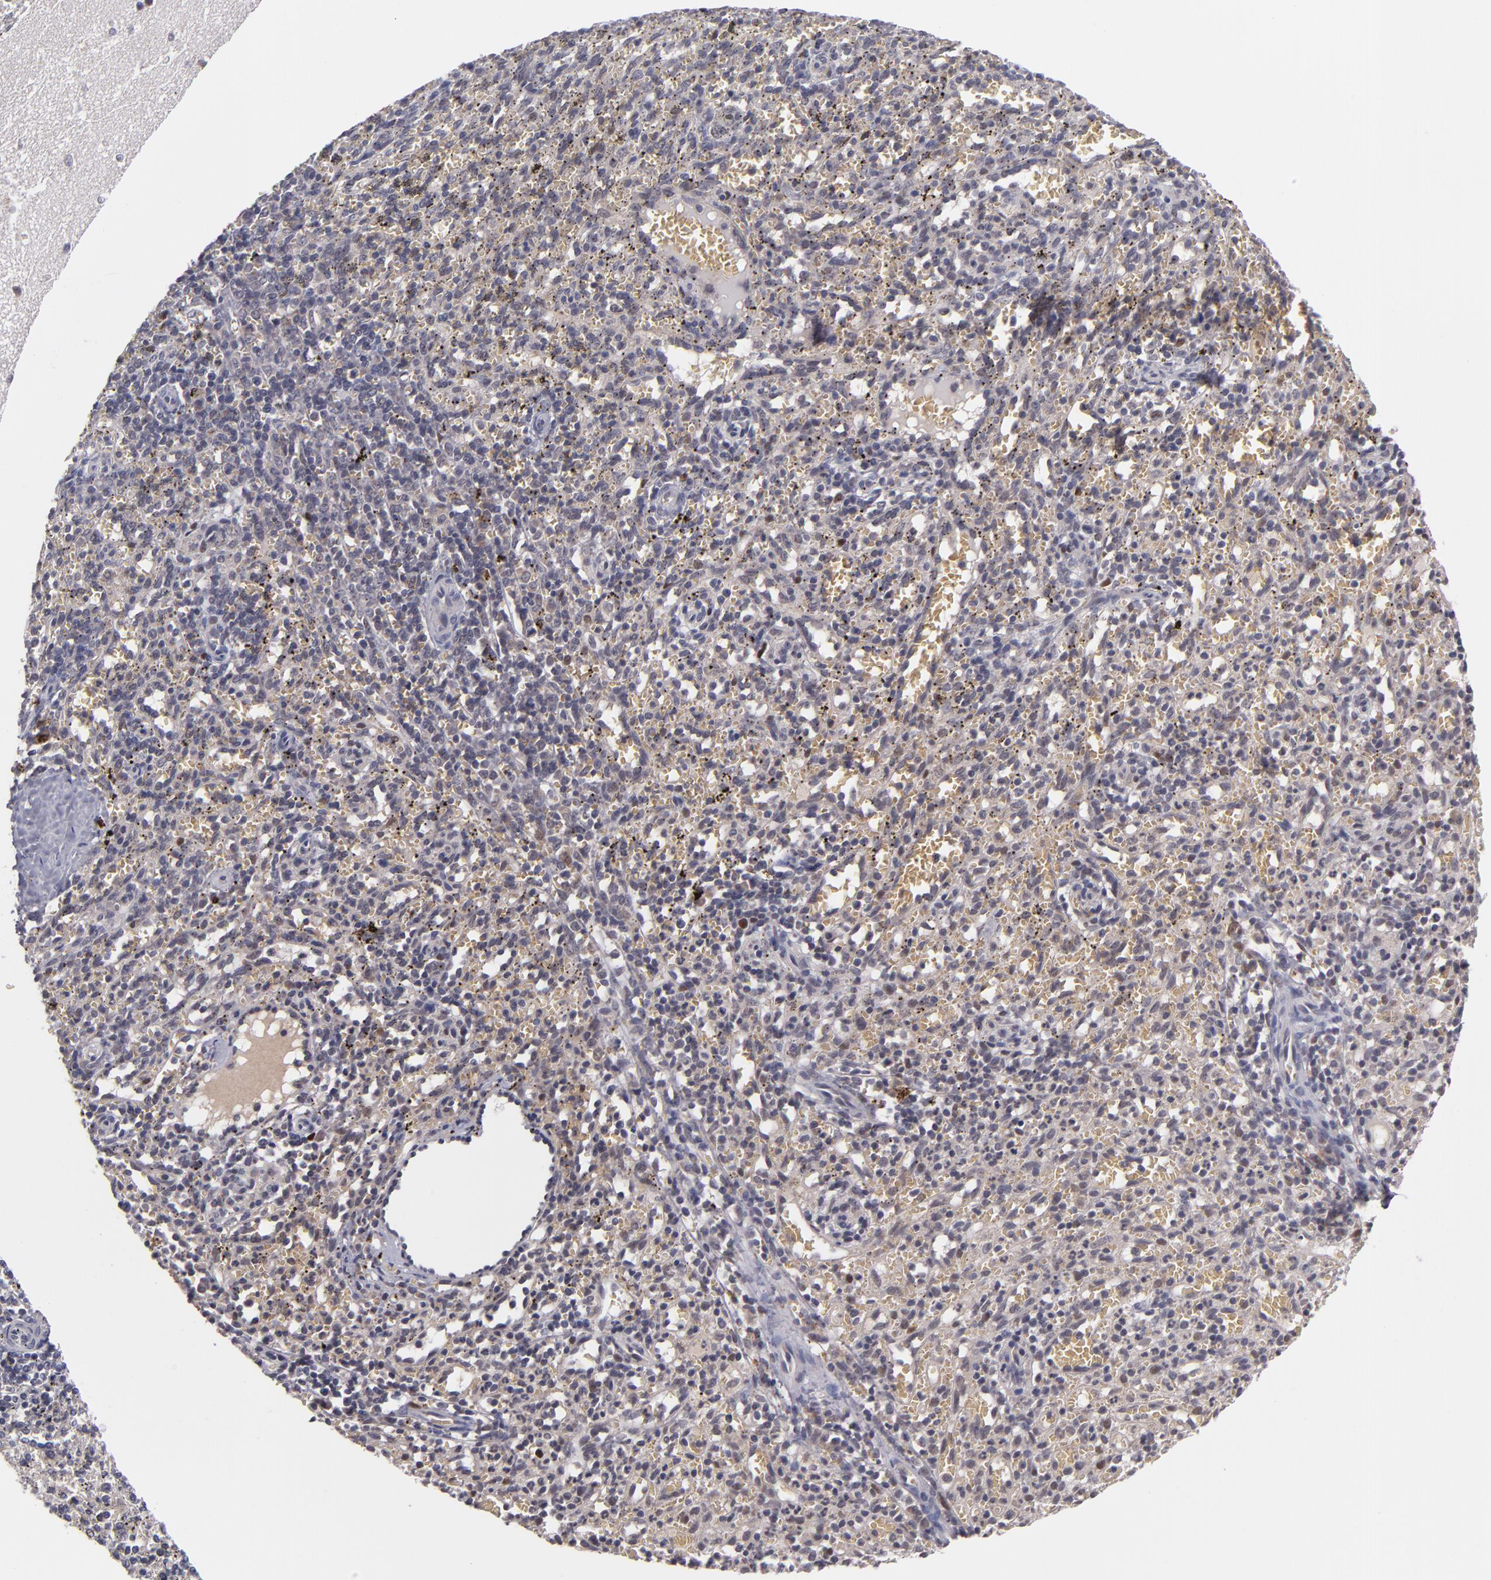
{"staining": {"intensity": "negative", "quantity": "none", "location": "none"}, "tissue": "spleen", "cell_type": "Cells in red pulp", "image_type": "normal", "snomed": [{"axis": "morphology", "description": "Normal tissue, NOS"}, {"axis": "topography", "description": "Spleen"}], "caption": "A micrograph of human spleen is negative for staining in cells in red pulp. (Brightfield microscopy of DAB (3,3'-diaminobenzidine) IHC at high magnification).", "gene": "CDC7", "patient": {"sex": "female", "age": 10}}